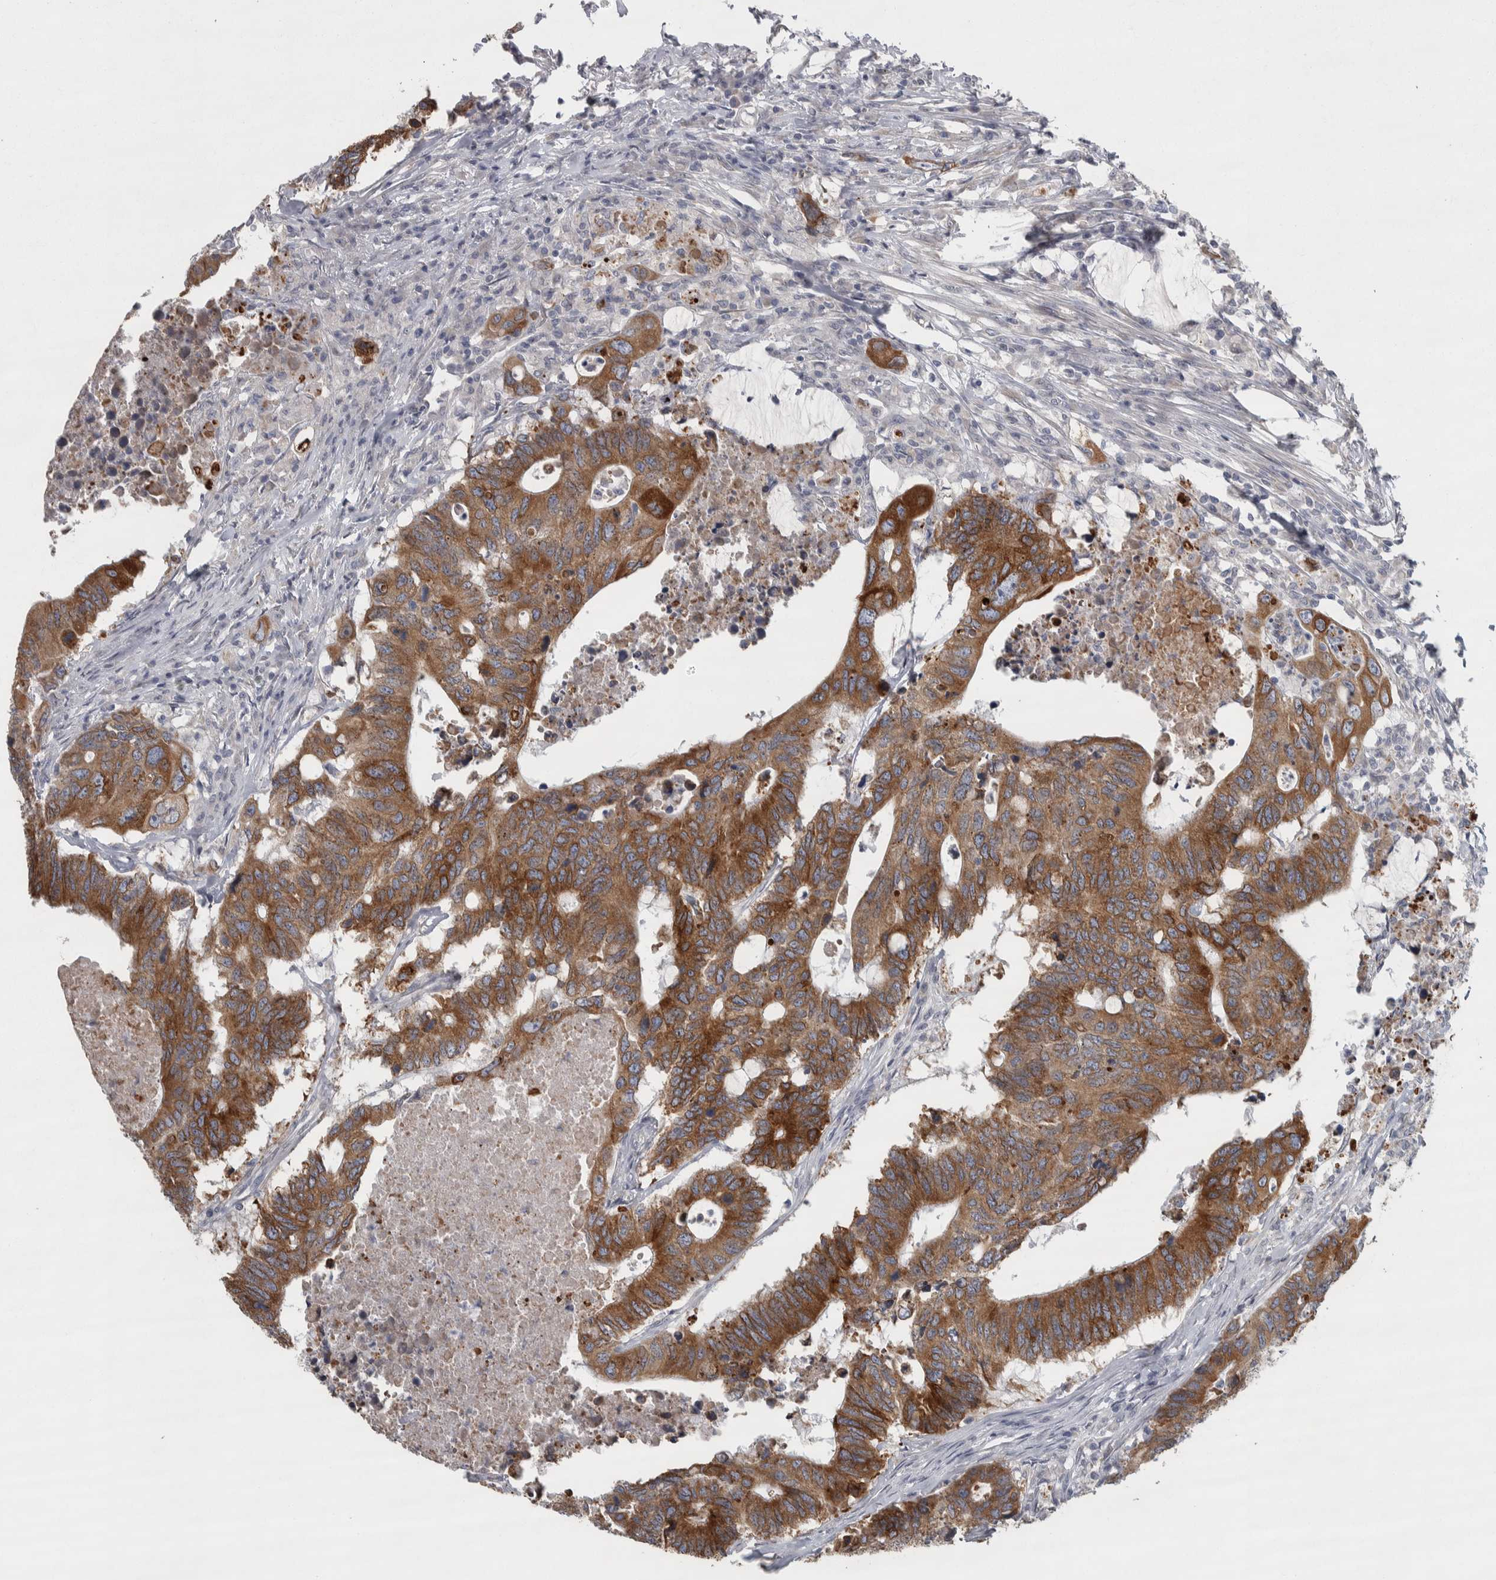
{"staining": {"intensity": "moderate", "quantity": ">75%", "location": "cytoplasmic/membranous"}, "tissue": "colorectal cancer", "cell_type": "Tumor cells", "image_type": "cancer", "snomed": [{"axis": "morphology", "description": "Adenocarcinoma, NOS"}, {"axis": "topography", "description": "Colon"}], "caption": "IHC of human colorectal cancer (adenocarcinoma) demonstrates medium levels of moderate cytoplasmic/membranous staining in about >75% of tumor cells.", "gene": "SIGMAR1", "patient": {"sex": "male", "age": 71}}